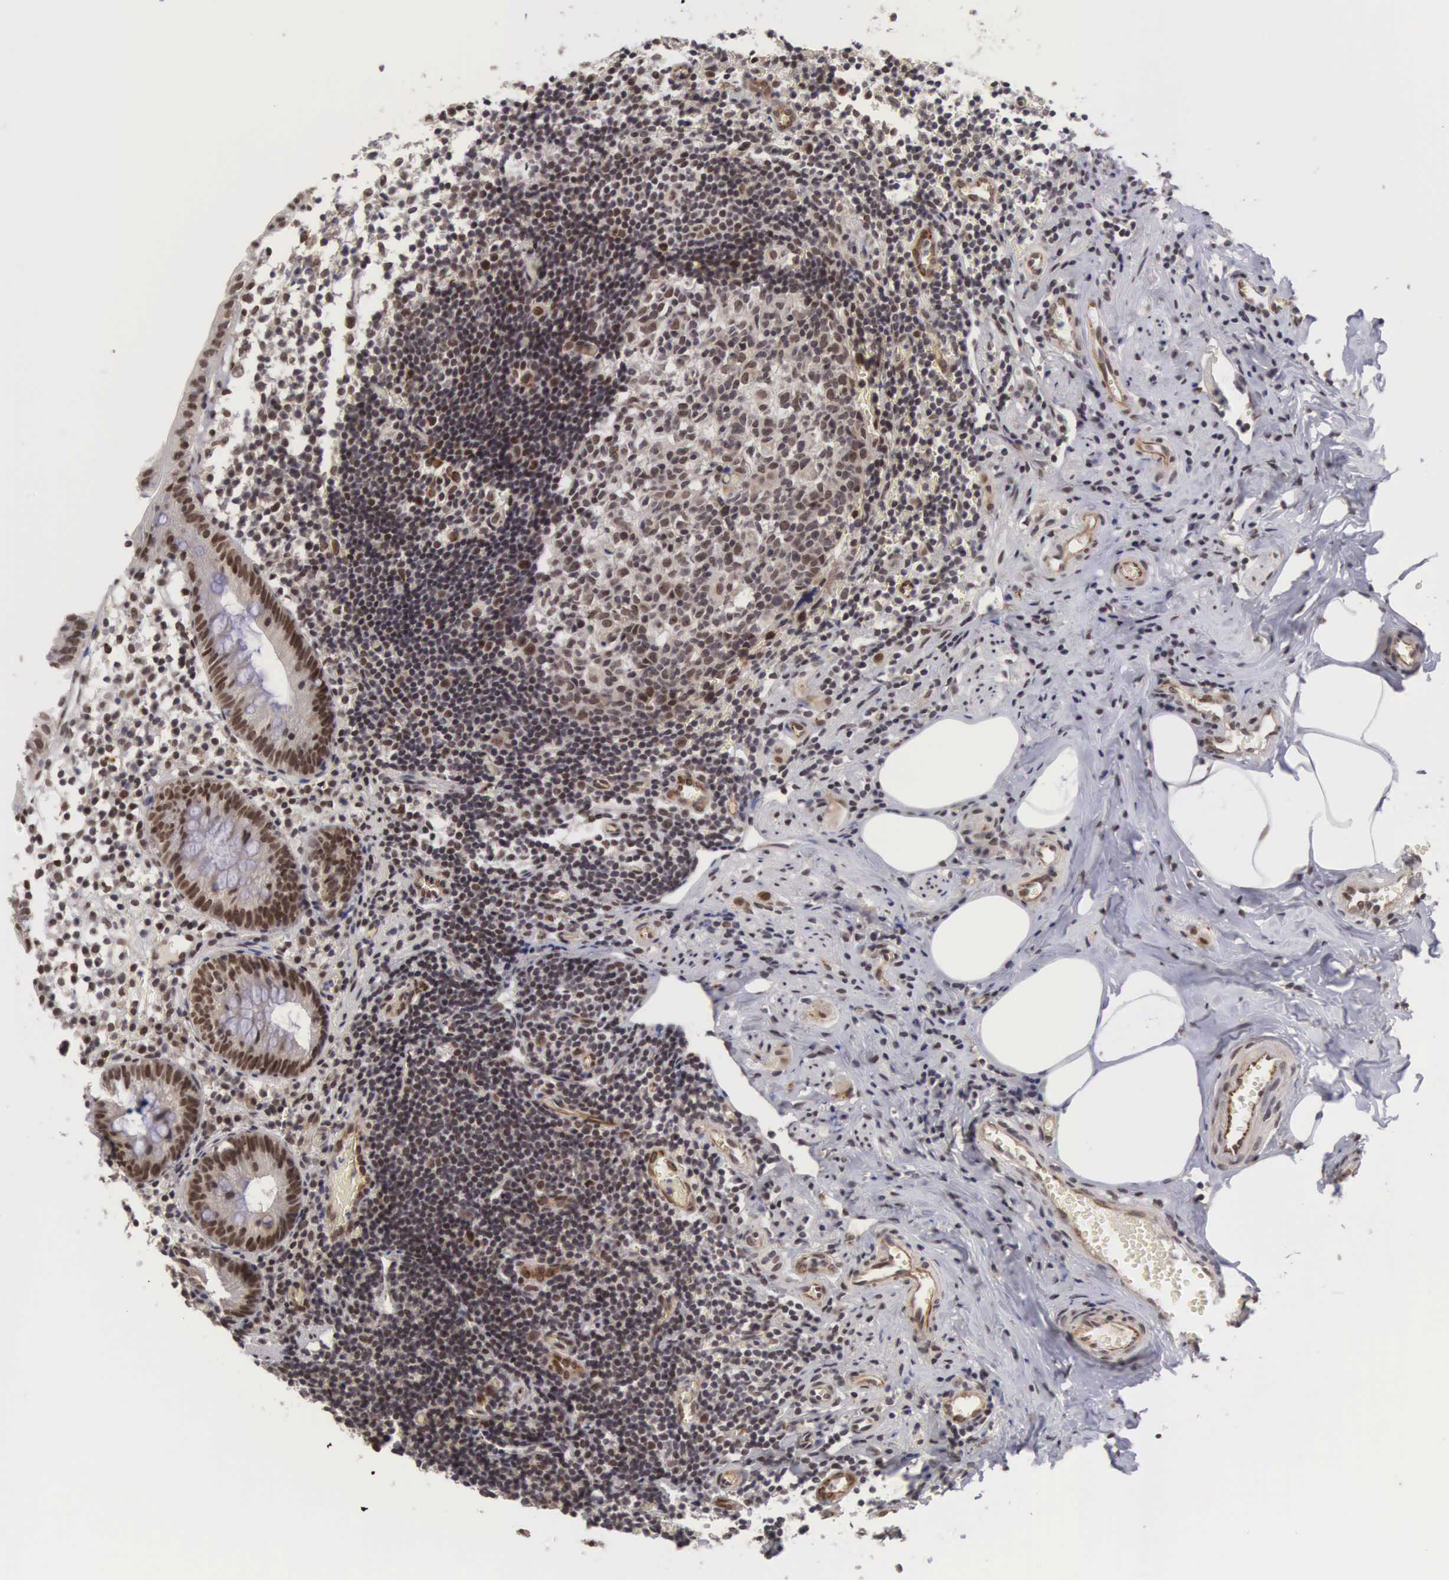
{"staining": {"intensity": "strong", "quantity": ">75%", "location": "nuclear"}, "tissue": "appendix", "cell_type": "Glandular cells", "image_type": "normal", "snomed": [{"axis": "morphology", "description": "Normal tissue, NOS"}, {"axis": "topography", "description": "Appendix"}], "caption": "A histopathology image showing strong nuclear expression in approximately >75% of glandular cells in benign appendix, as visualized by brown immunohistochemical staining.", "gene": "MORC2", "patient": {"sex": "male", "age": 25}}